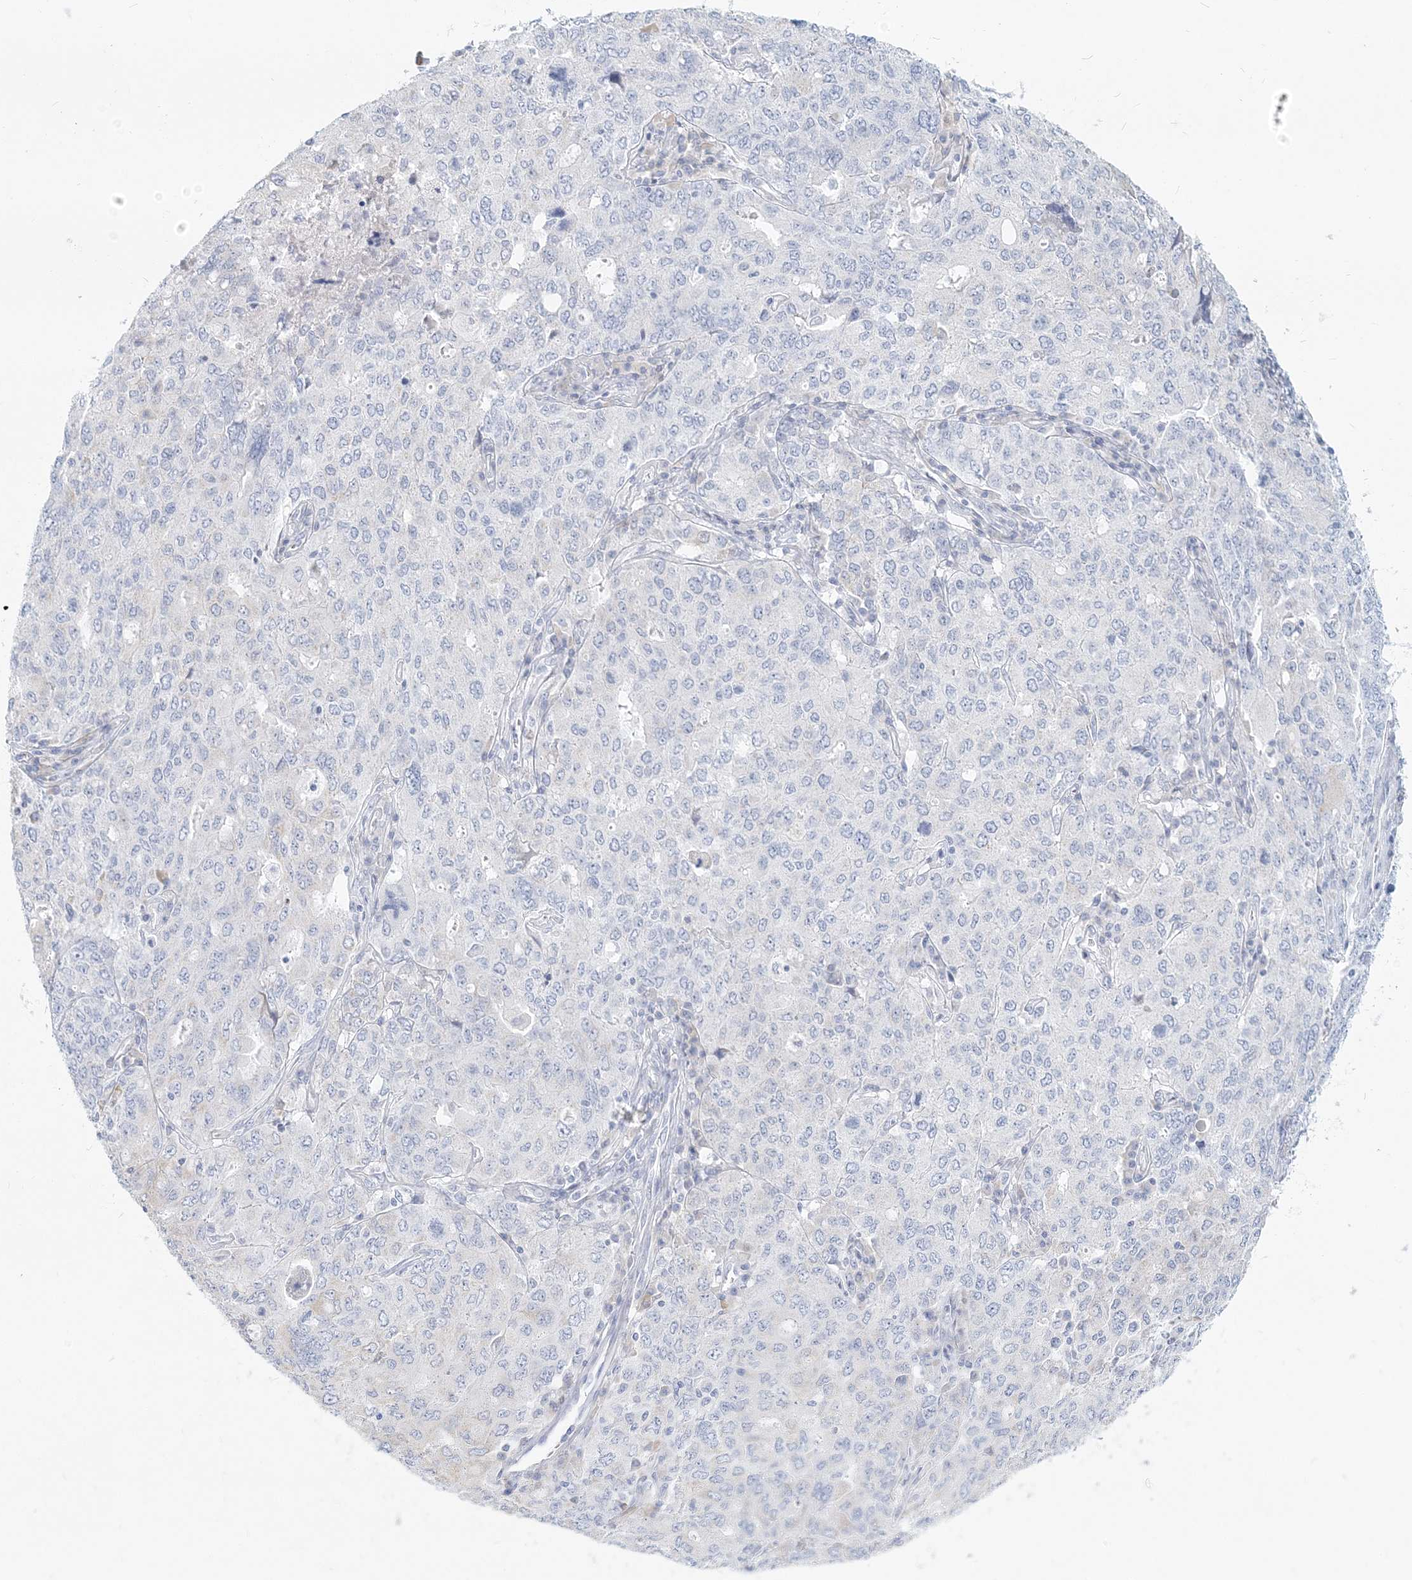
{"staining": {"intensity": "negative", "quantity": "none", "location": "none"}, "tissue": "ovarian cancer", "cell_type": "Tumor cells", "image_type": "cancer", "snomed": [{"axis": "morphology", "description": "Carcinoma, endometroid"}, {"axis": "topography", "description": "Ovary"}], "caption": "Human ovarian cancer (endometroid carcinoma) stained for a protein using immunohistochemistry (IHC) displays no positivity in tumor cells.", "gene": "CSN1S1", "patient": {"sex": "female", "age": 62}}